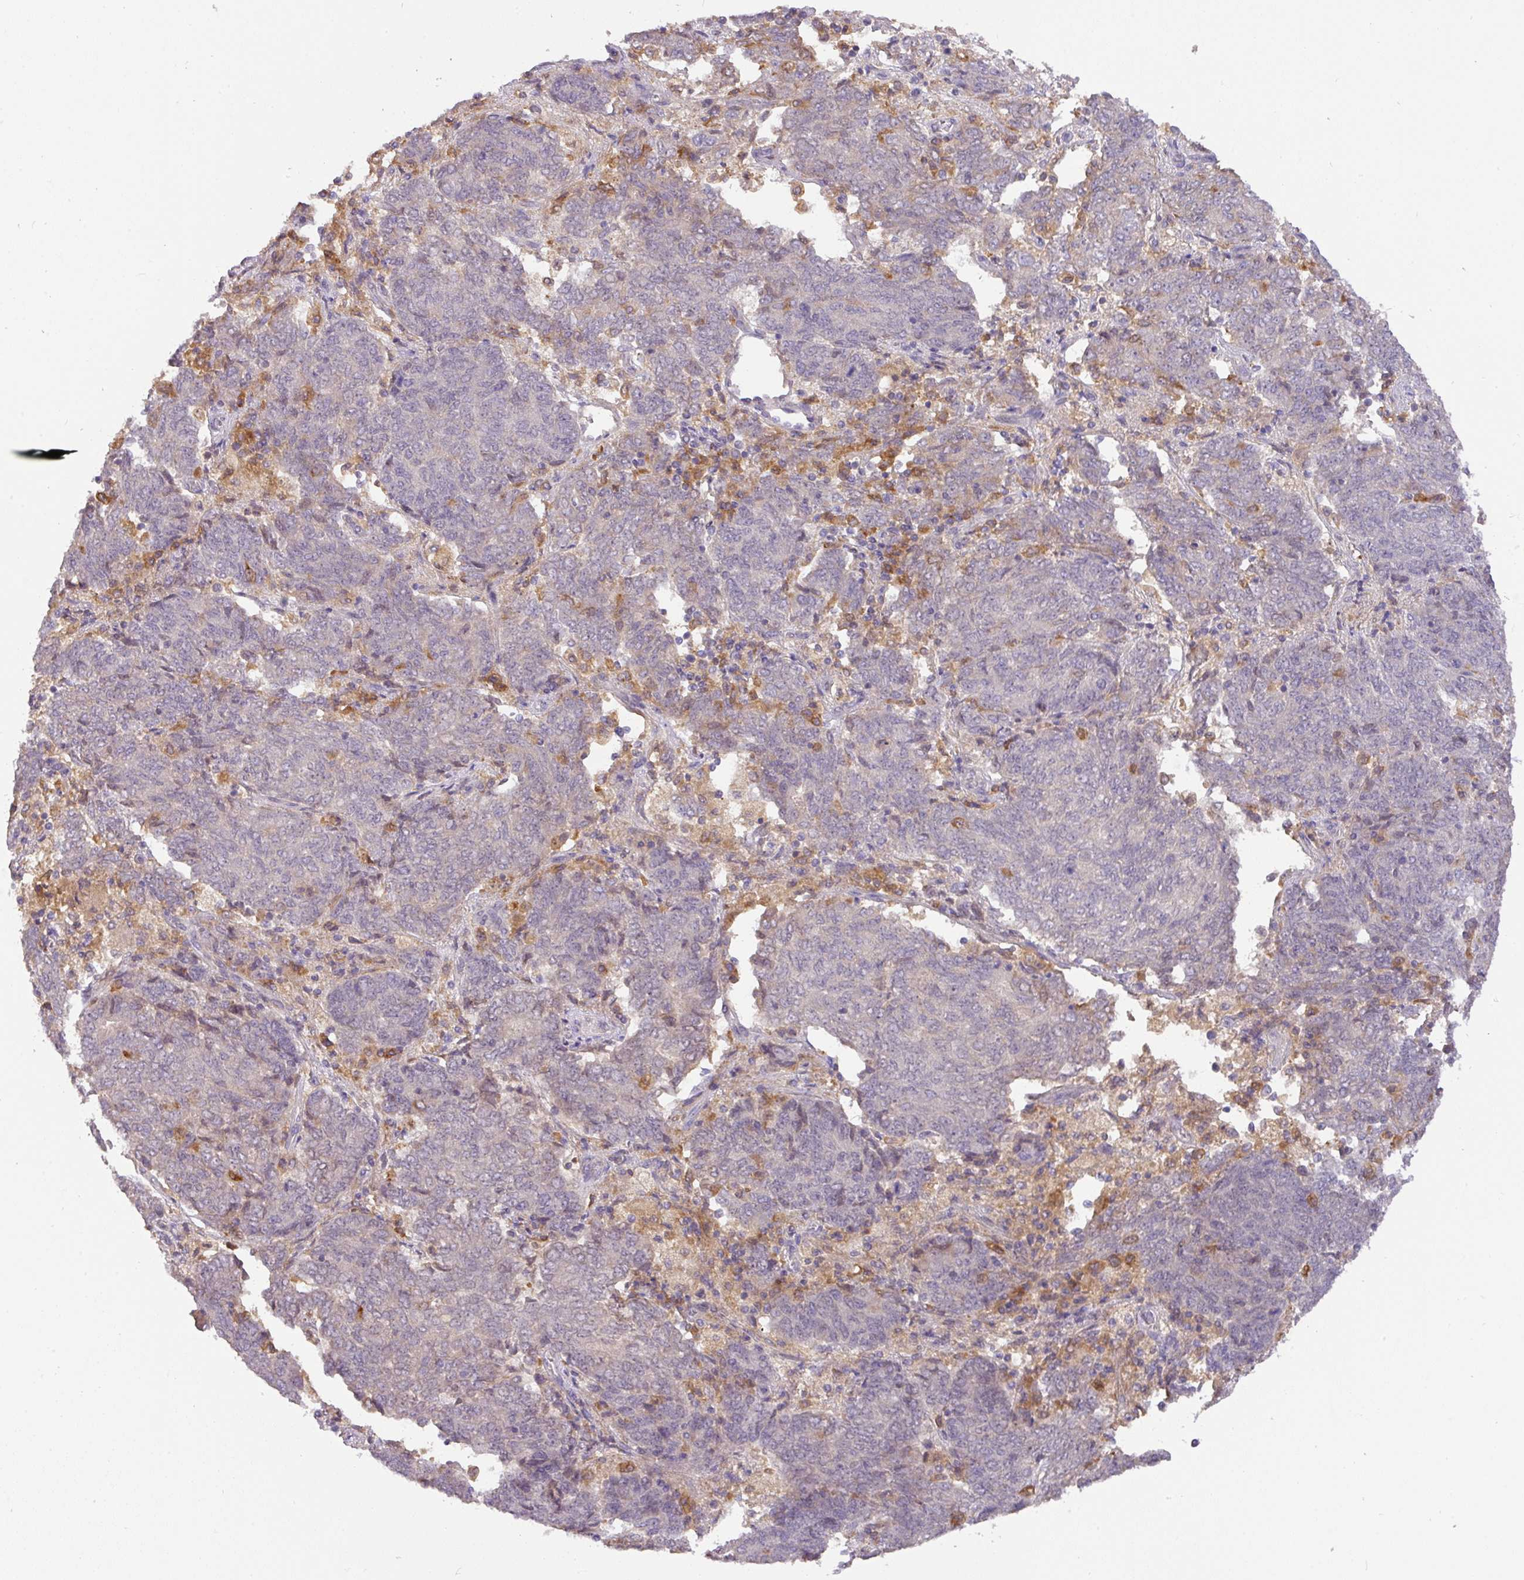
{"staining": {"intensity": "negative", "quantity": "none", "location": "none"}, "tissue": "endometrial cancer", "cell_type": "Tumor cells", "image_type": "cancer", "snomed": [{"axis": "morphology", "description": "Adenocarcinoma, NOS"}, {"axis": "topography", "description": "Endometrium"}], "caption": "Tumor cells are negative for protein expression in human endometrial adenocarcinoma.", "gene": "GCNT7", "patient": {"sex": "female", "age": 80}}